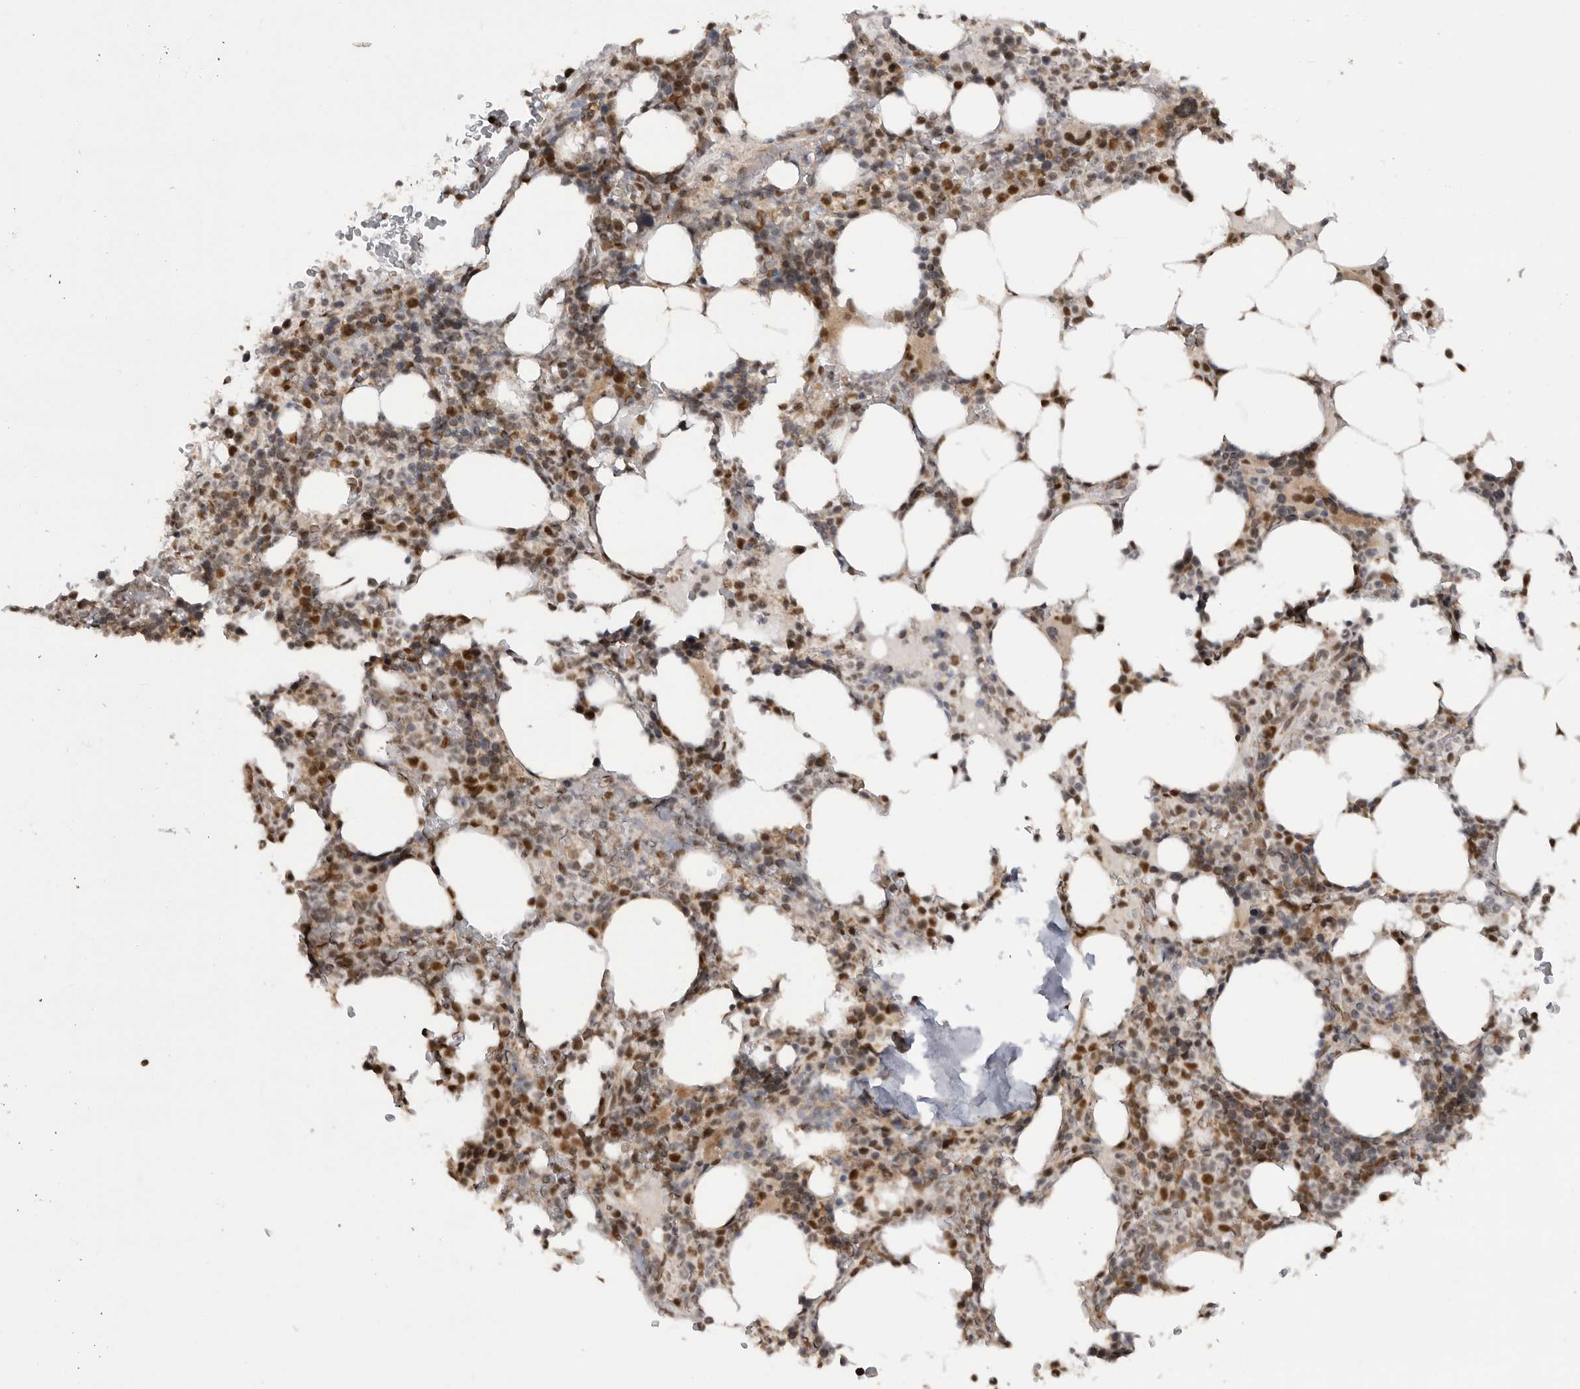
{"staining": {"intensity": "moderate", "quantity": "25%-75%", "location": "nuclear"}, "tissue": "bone marrow", "cell_type": "Hematopoietic cells", "image_type": "normal", "snomed": [{"axis": "morphology", "description": "Normal tissue, NOS"}, {"axis": "topography", "description": "Bone marrow"}], "caption": "Immunohistochemical staining of unremarkable human bone marrow exhibits moderate nuclear protein positivity in approximately 25%-75% of hematopoietic cells. (DAB (3,3'-diaminobenzidine) IHC with brightfield microscopy, high magnification).", "gene": "PPP1R10", "patient": {"sex": "male", "age": 58}}